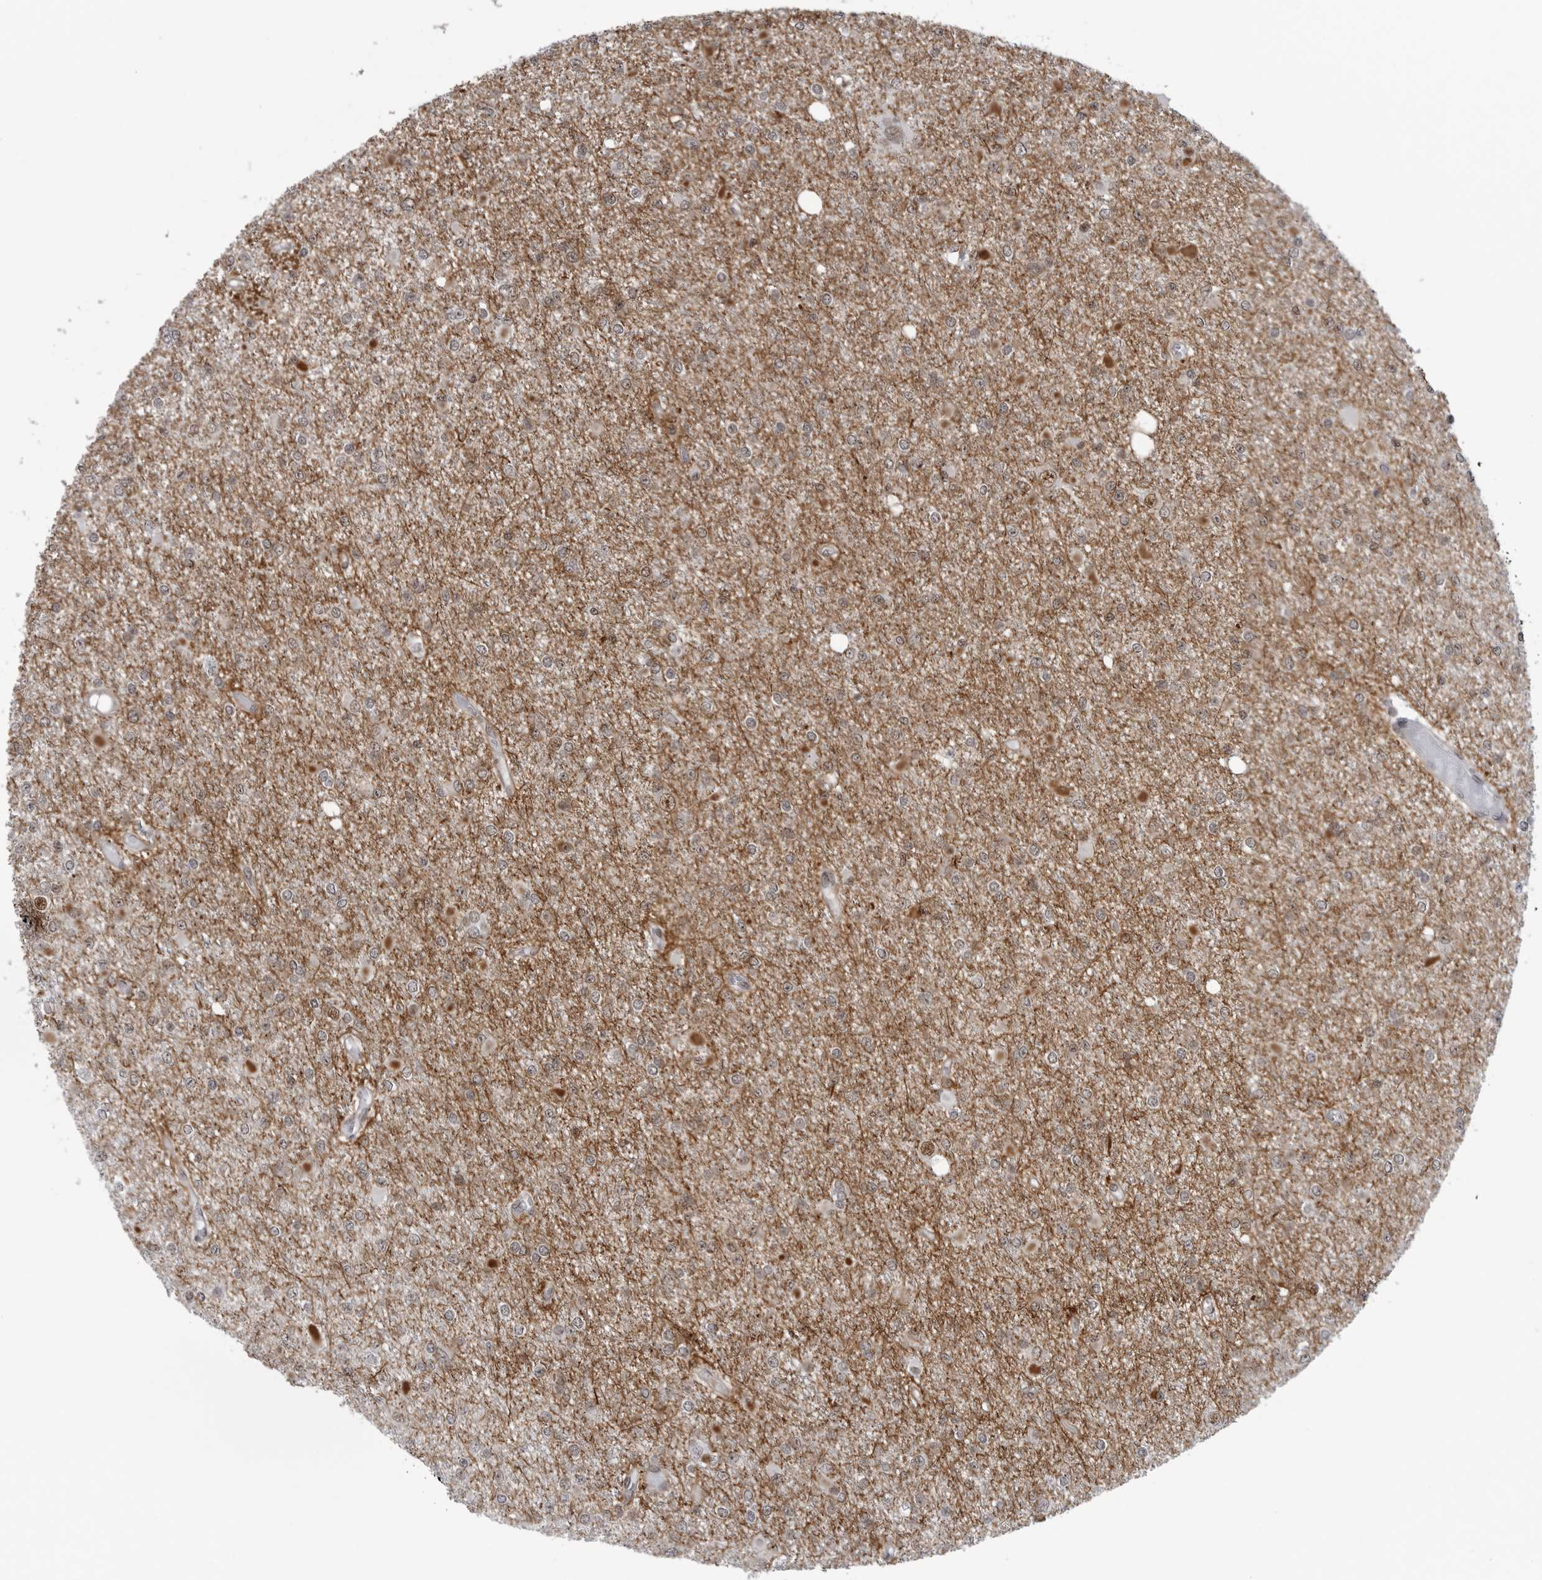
{"staining": {"intensity": "weak", "quantity": "<25%", "location": "cytoplasmic/membranous,nuclear"}, "tissue": "glioma", "cell_type": "Tumor cells", "image_type": "cancer", "snomed": [{"axis": "morphology", "description": "Glioma, malignant, Low grade"}, {"axis": "topography", "description": "Brain"}], "caption": "Image shows no protein positivity in tumor cells of malignant glioma (low-grade) tissue.", "gene": "RNF26", "patient": {"sex": "female", "age": 22}}